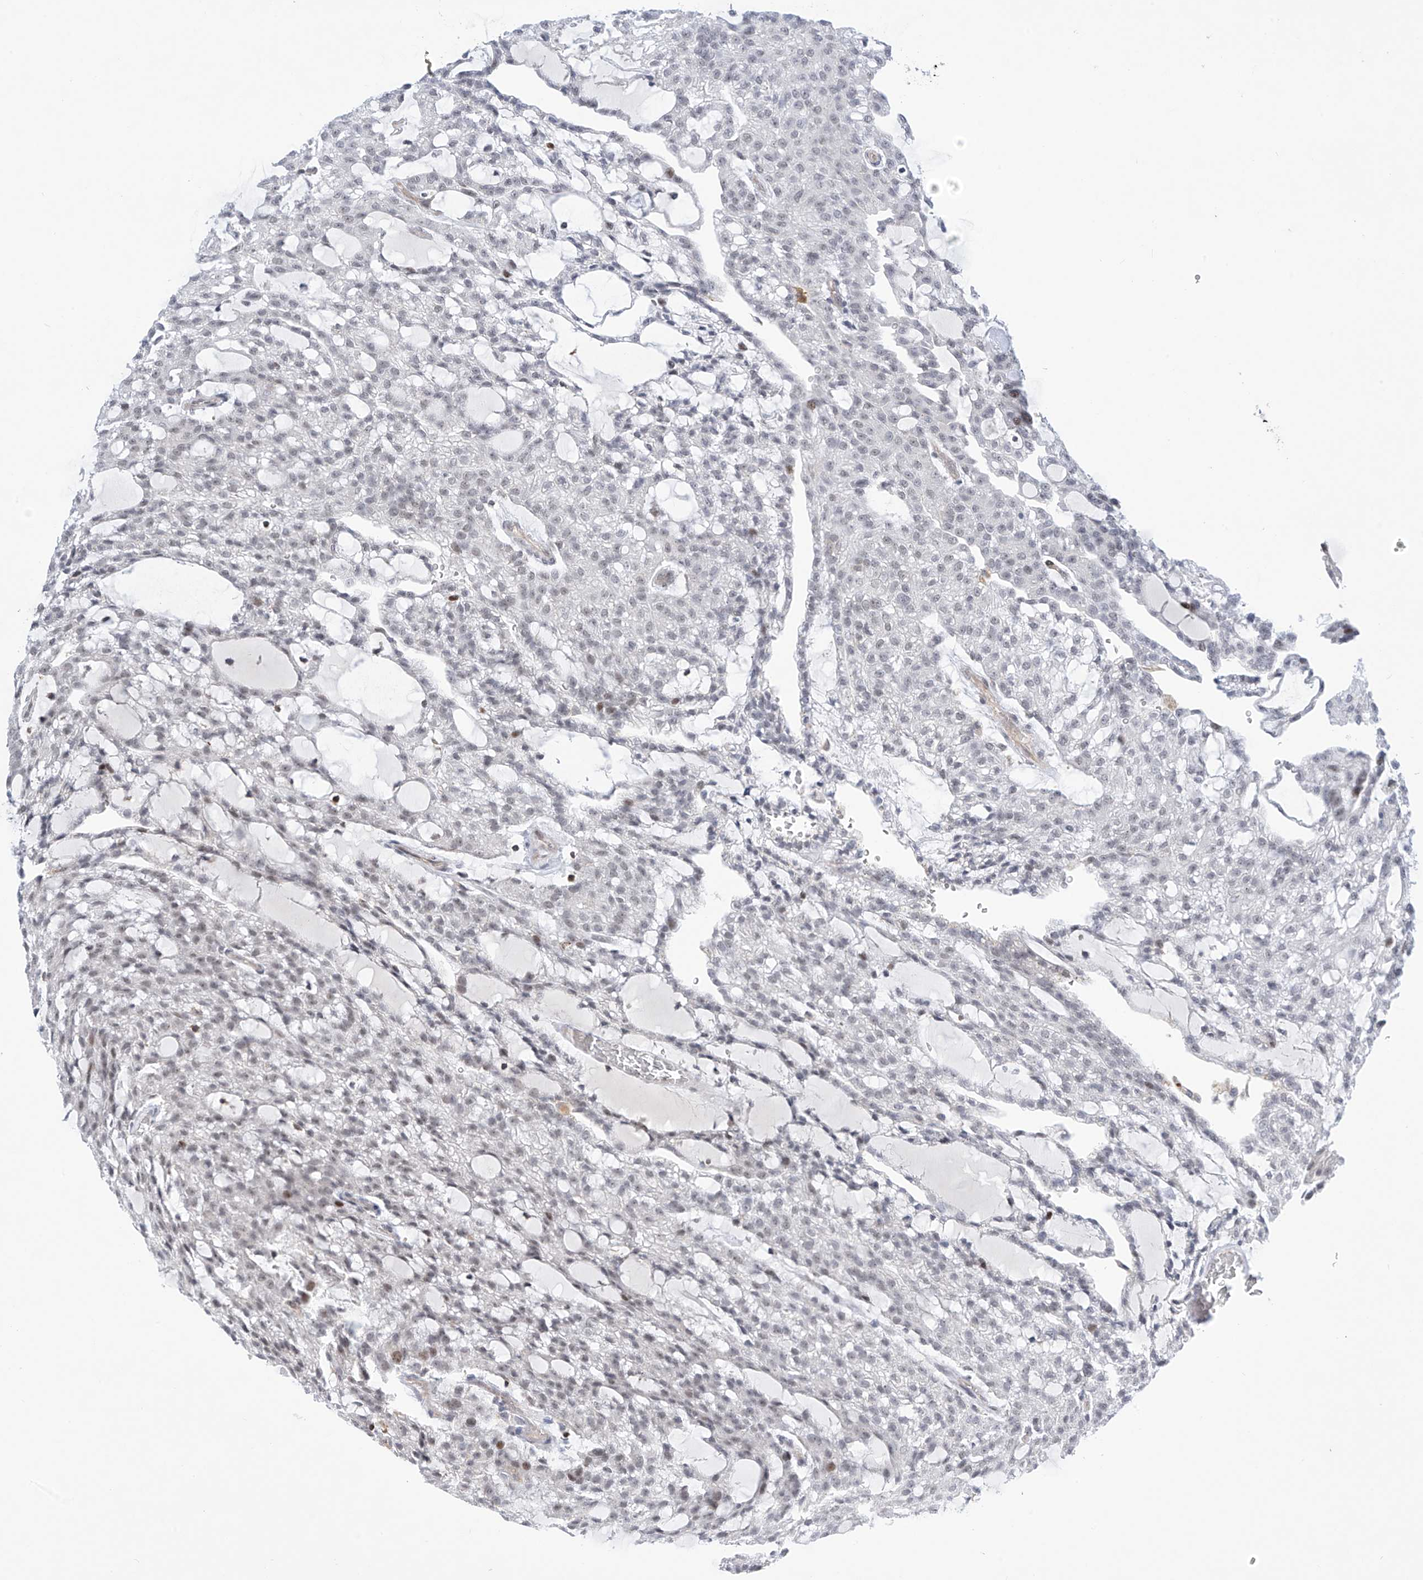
{"staining": {"intensity": "weak", "quantity": "<25%", "location": "nuclear"}, "tissue": "renal cancer", "cell_type": "Tumor cells", "image_type": "cancer", "snomed": [{"axis": "morphology", "description": "Adenocarcinoma, NOS"}, {"axis": "topography", "description": "Kidney"}], "caption": "An image of renal adenocarcinoma stained for a protein displays no brown staining in tumor cells. (DAB immunohistochemistry (IHC) with hematoxylin counter stain).", "gene": "MSL3", "patient": {"sex": "male", "age": 63}}